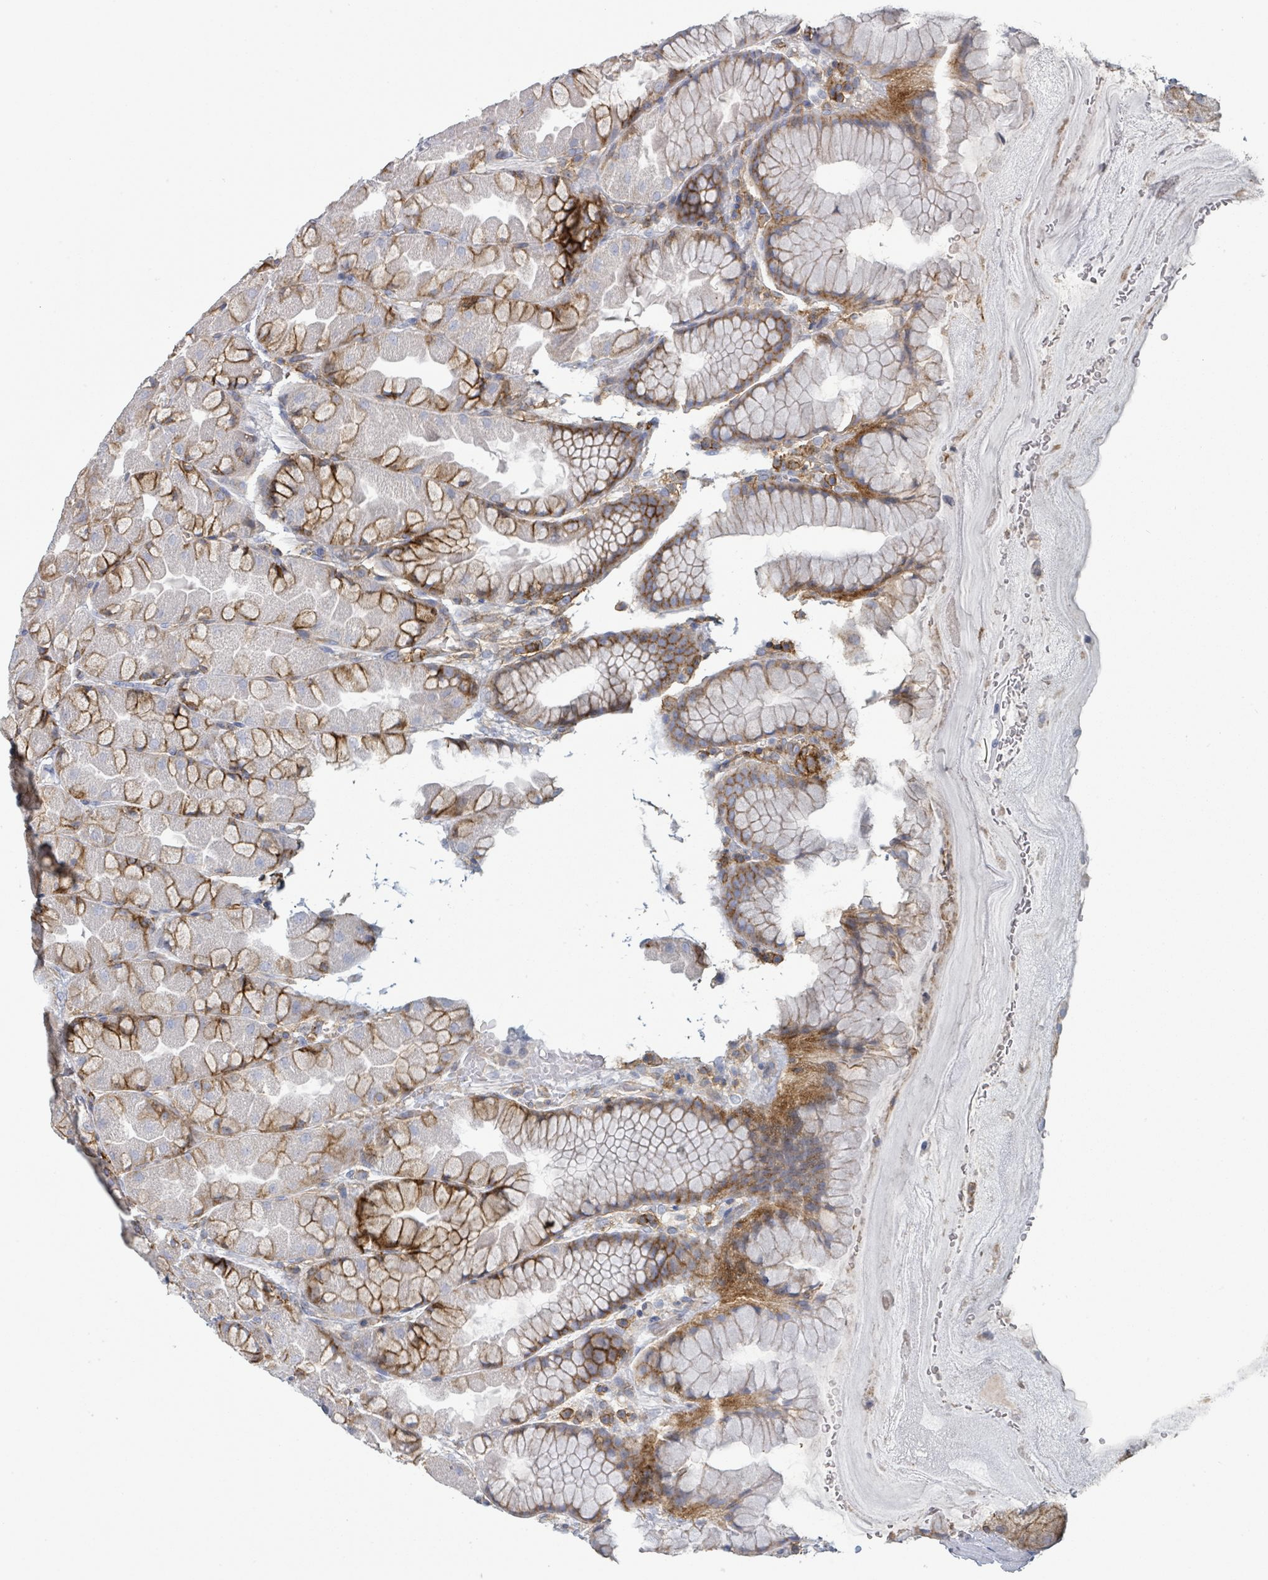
{"staining": {"intensity": "moderate", "quantity": "25%-75%", "location": "cytoplasmic/membranous"}, "tissue": "stomach", "cell_type": "Glandular cells", "image_type": "normal", "snomed": [{"axis": "morphology", "description": "Normal tissue, NOS"}, {"axis": "topography", "description": "Stomach"}], "caption": "This photomicrograph displays IHC staining of normal human stomach, with medium moderate cytoplasmic/membranous expression in about 25%-75% of glandular cells.", "gene": "TNFRSF14", "patient": {"sex": "male", "age": 57}}